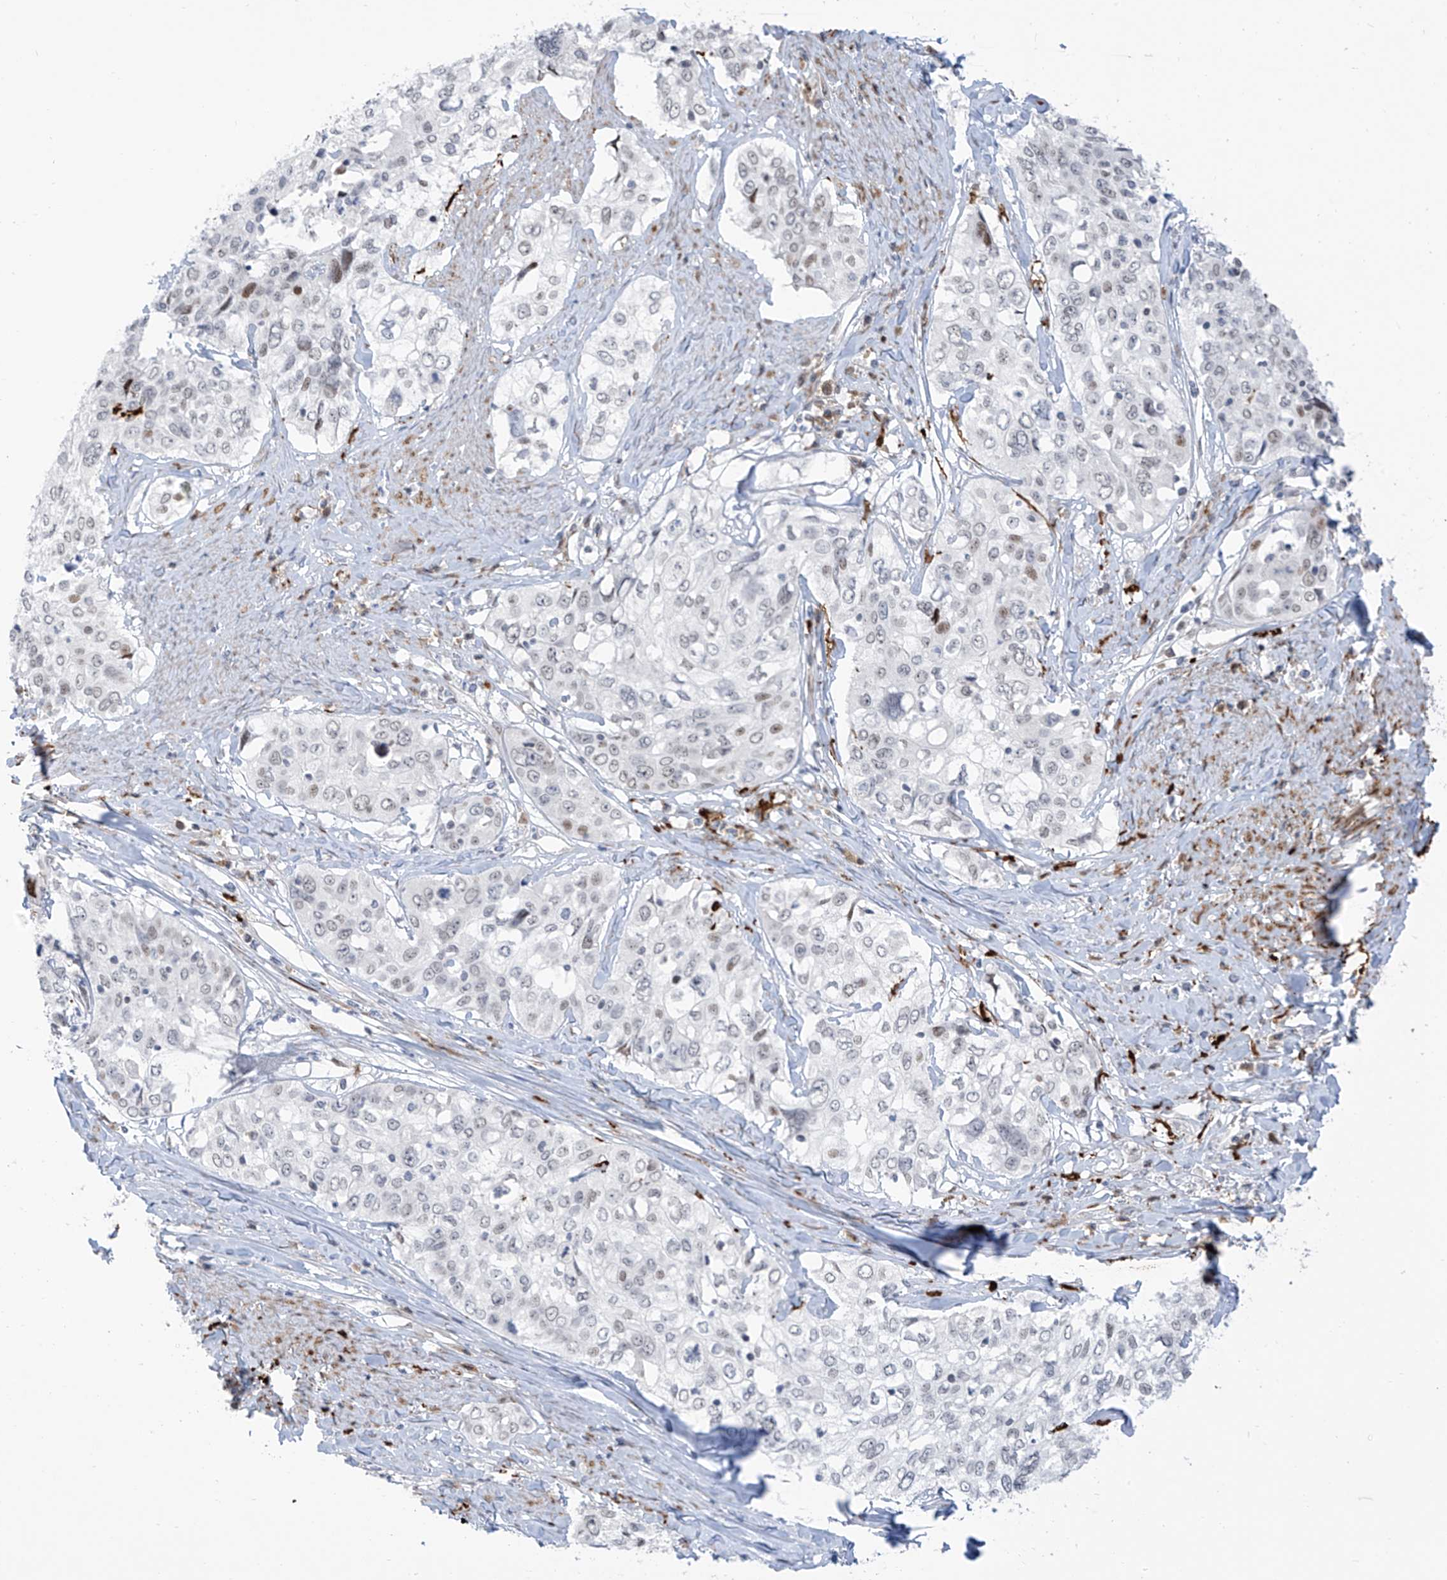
{"staining": {"intensity": "weak", "quantity": "<25%", "location": "nuclear"}, "tissue": "cervical cancer", "cell_type": "Tumor cells", "image_type": "cancer", "snomed": [{"axis": "morphology", "description": "Squamous cell carcinoma, NOS"}, {"axis": "topography", "description": "Cervix"}], "caption": "High power microscopy histopathology image of an IHC histopathology image of cervical cancer, revealing no significant expression in tumor cells.", "gene": "LIN9", "patient": {"sex": "female", "age": 31}}